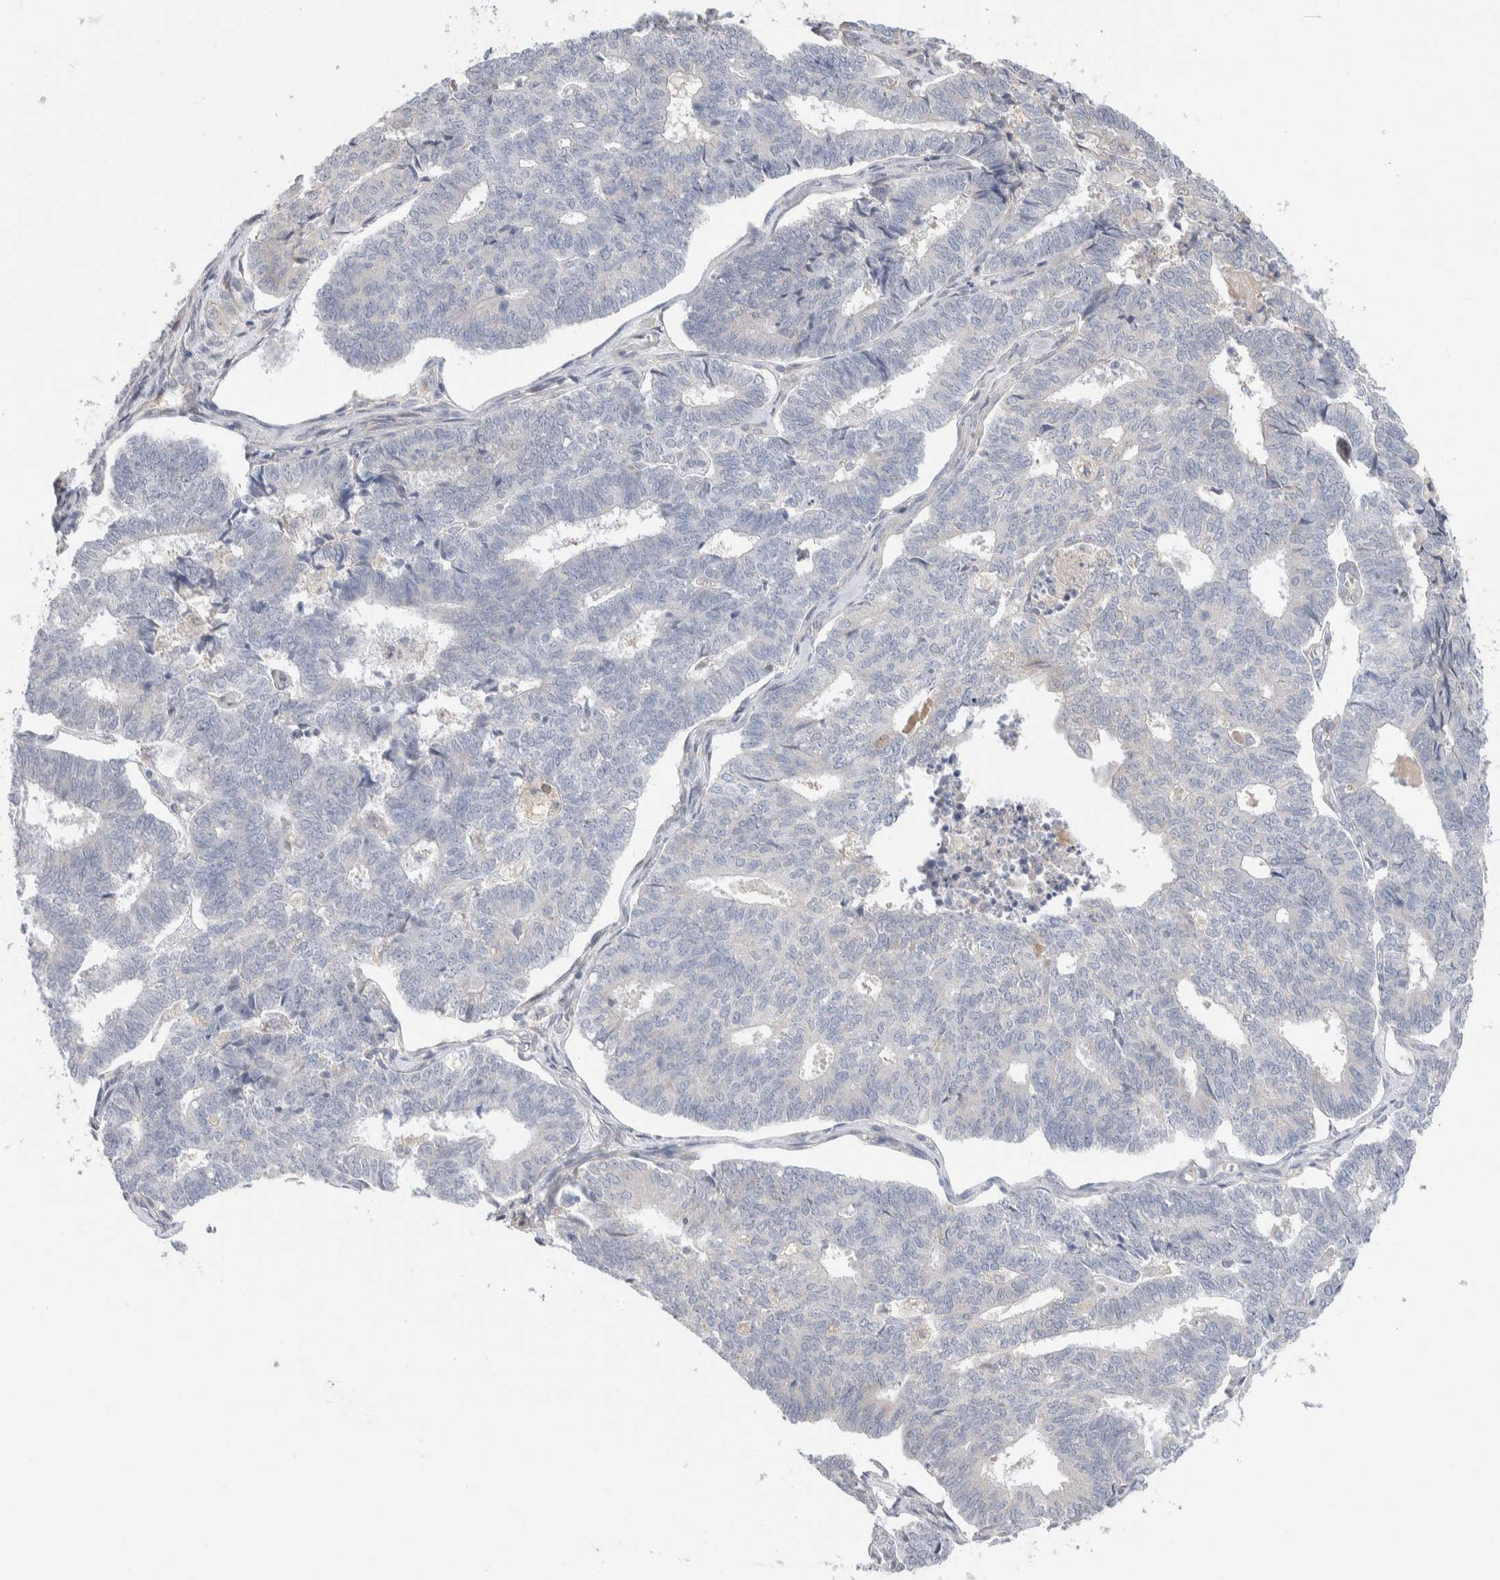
{"staining": {"intensity": "negative", "quantity": "none", "location": "none"}, "tissue": "endometrial cancer", "cell_type": "Tumor cells", "image_type": "cancer", "snomed": [{"axis": "morphology", "description": "Adenocarcinoma, NOS"}, {"axis": "topography", "description": "Endometrium"}], "caption": "Adenocarcinoma (endometrial) was stained to show a protein in brown. There is no significant staining in tumor cells.", "gene": "RUSF1", "patient": {"sex": "female", "age": 70}}